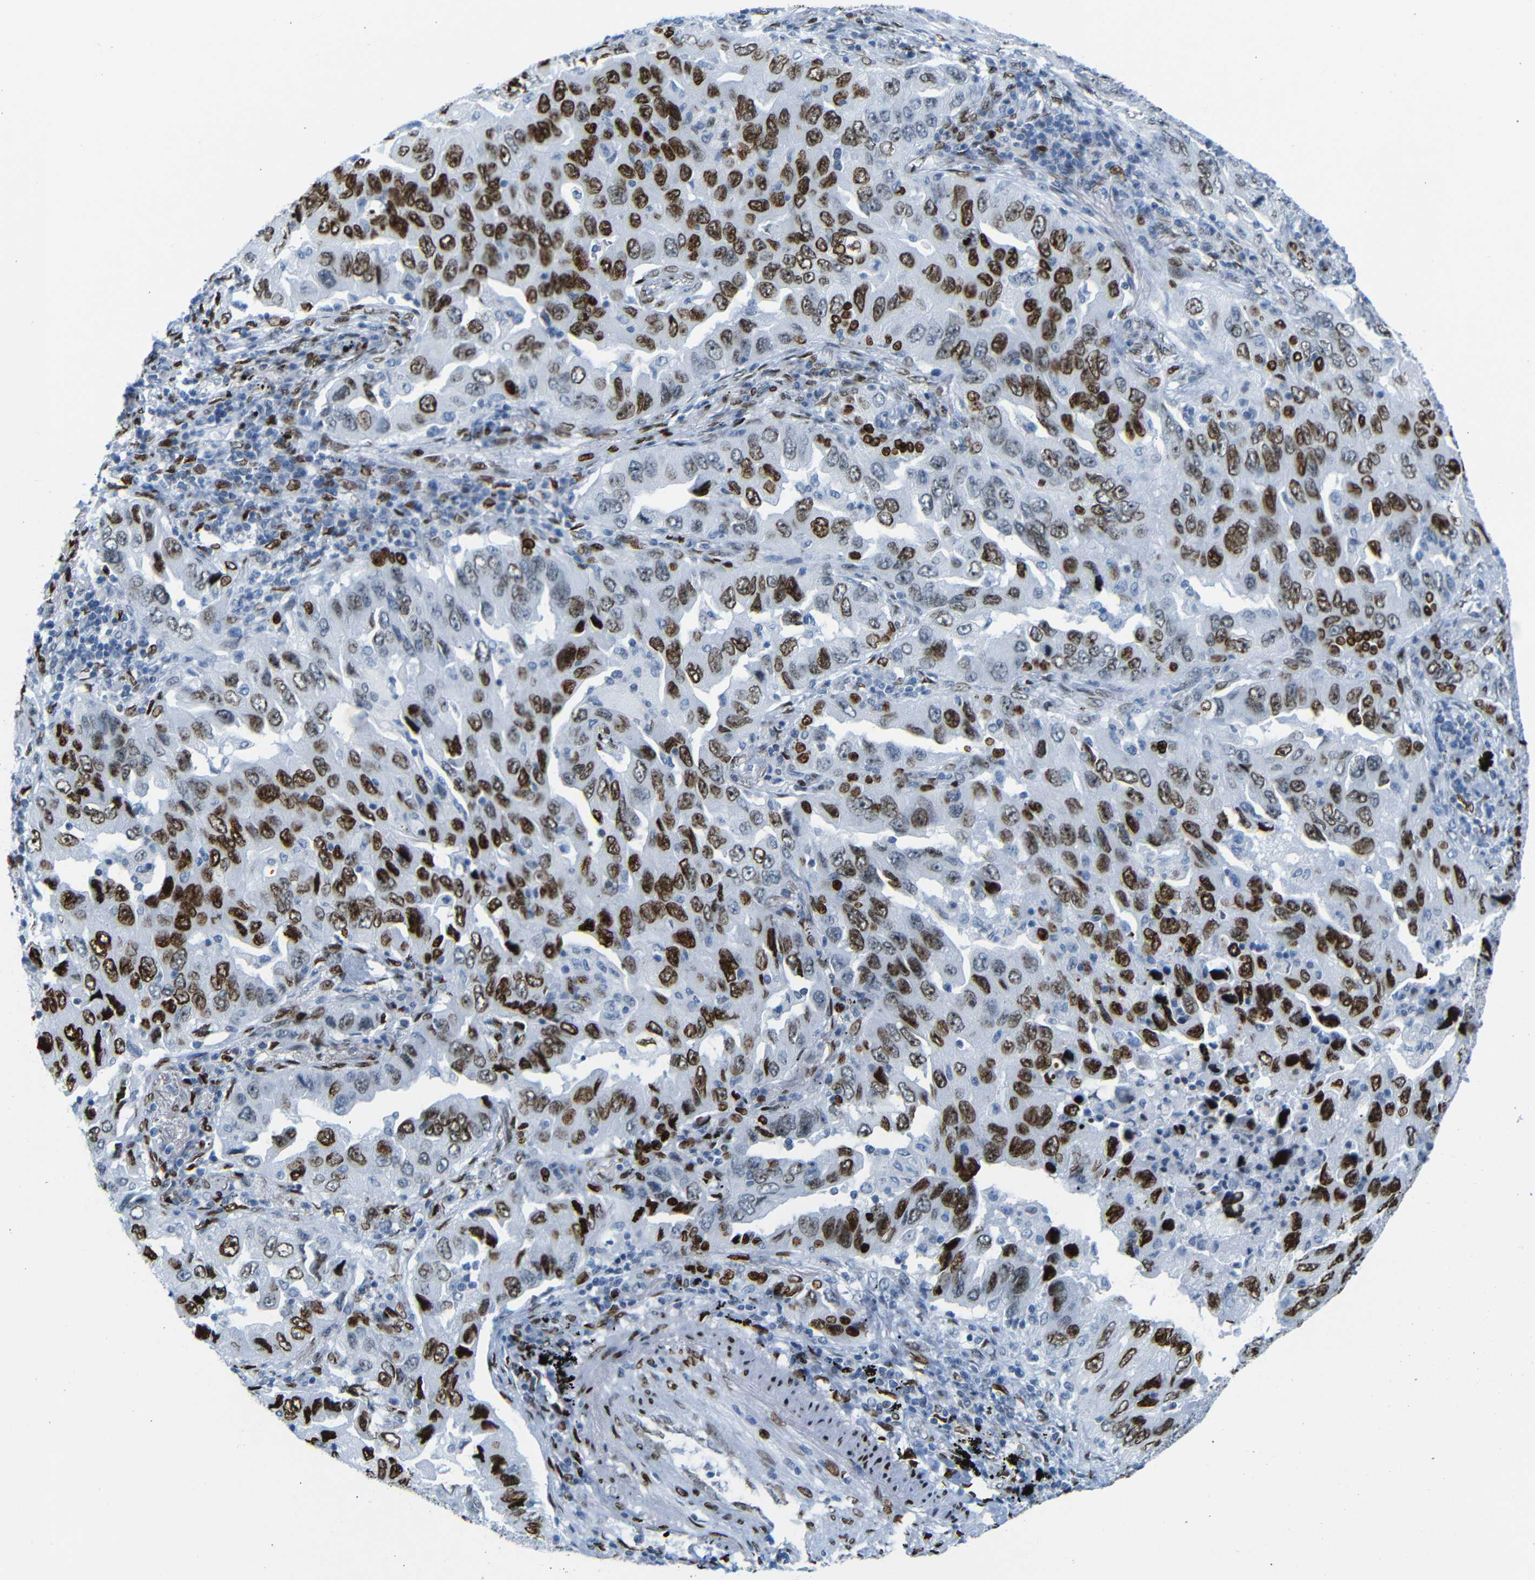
{"staining": {"intensity": "strong", "quantity": ">75%", "location": "nuclear"}, "tissue": "lung cancer", "cell_type": "Tumor cells", "image_type": "cancer", "snomed": [{"axis": "morphology", "description": "Adenocarcinoma, NOS"}, {"axis": "topography", "description": "Lung"}], "caption": "Immunohistochemistry histopathology image of human lung cancer (adenocarcinoma) stained for a protein (brown), which shows high levels of strong nuclear staining in approximately >75% of tumor cells.", "gene": "NPIPB15", "patient": {"sex": "female", "age": 65}}